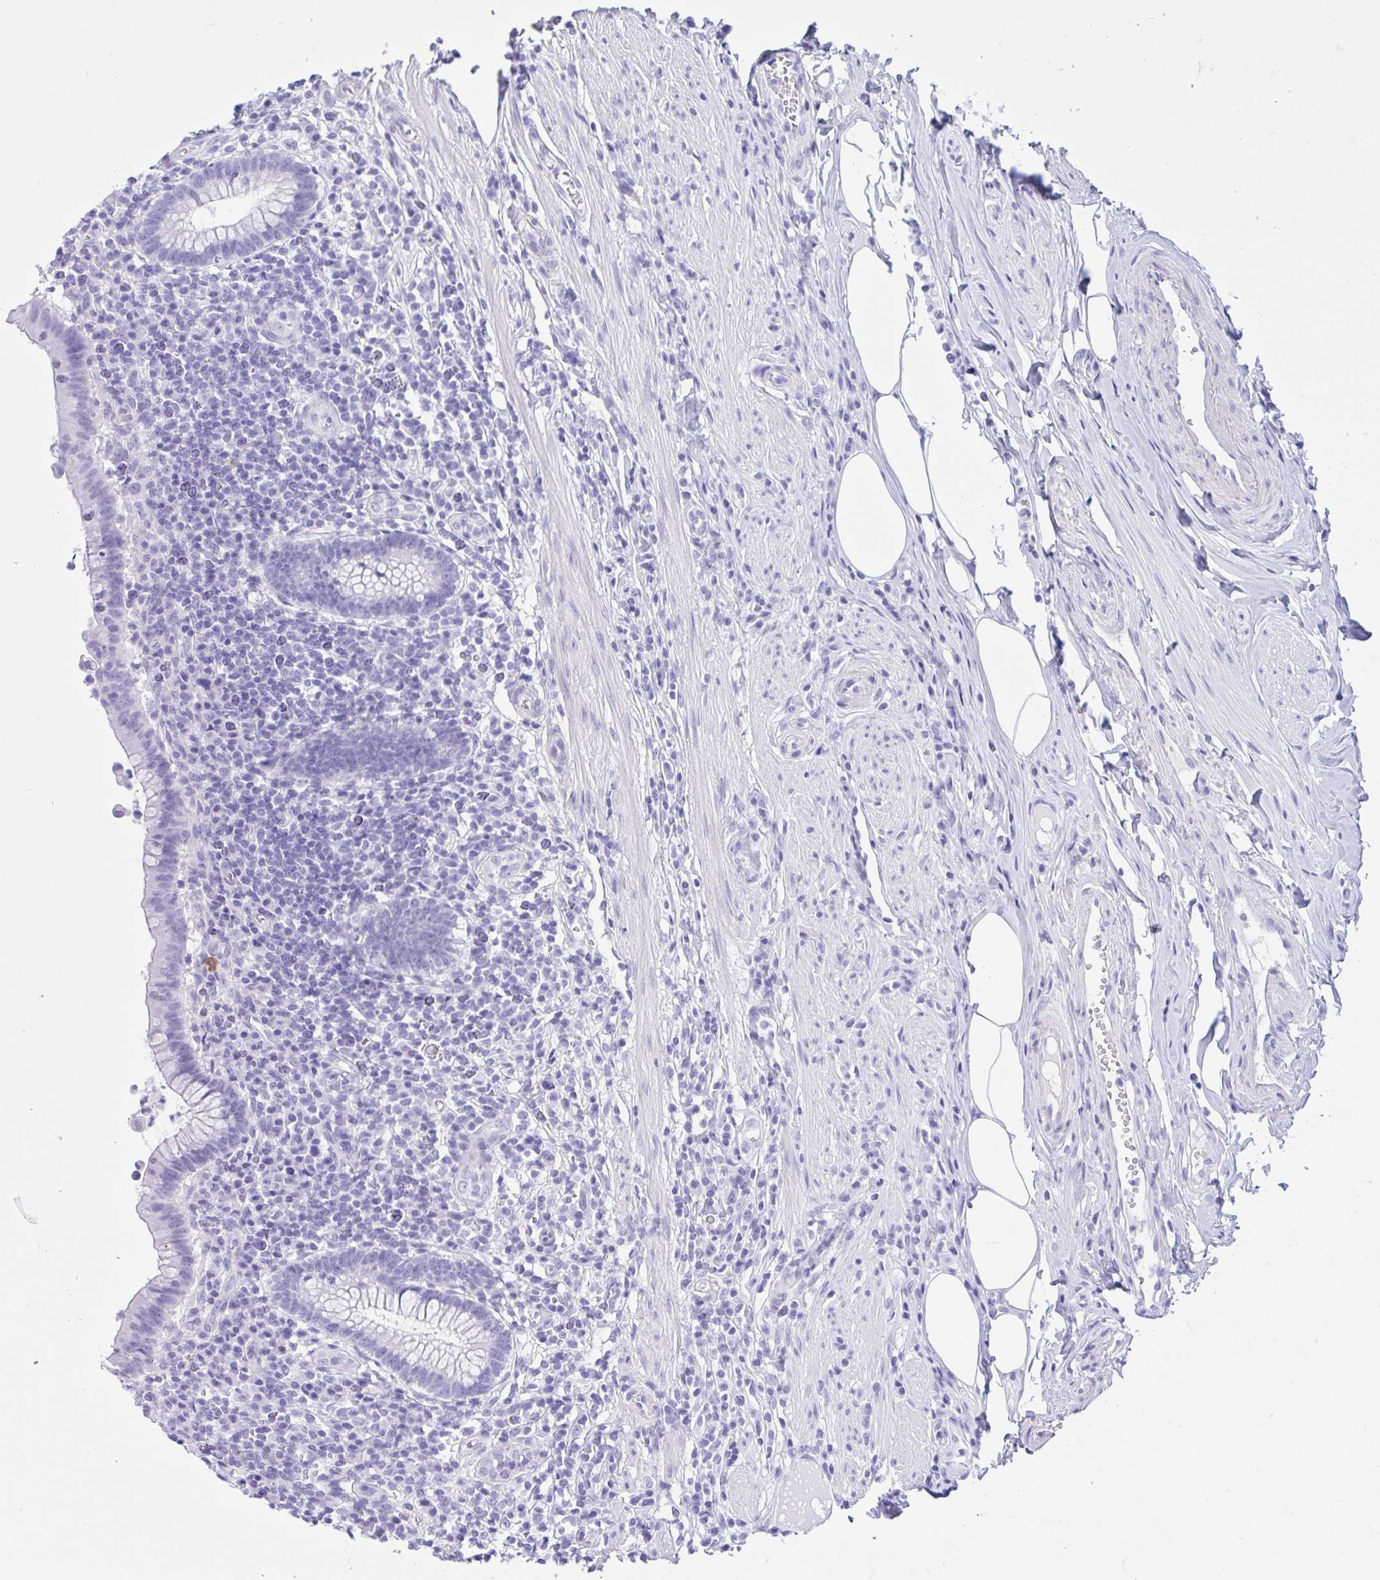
{"staining": {"intensity": "negative", "quantity": "none", "location": "none"}, "tissue": "appendix", "cell_type": "Glandular cells", "image_type": "normal", "snomed": [{"axis": "morphology", "description": "Normal tissue, NOS"}, {"axis": "topography", "description": "Appendix"}], "caption": "Protein analysis of unremarkable appendix shows no significant expression in glandular cells.", "gene": "IAPP", "patient": {"sex": "female", "age": 56}}